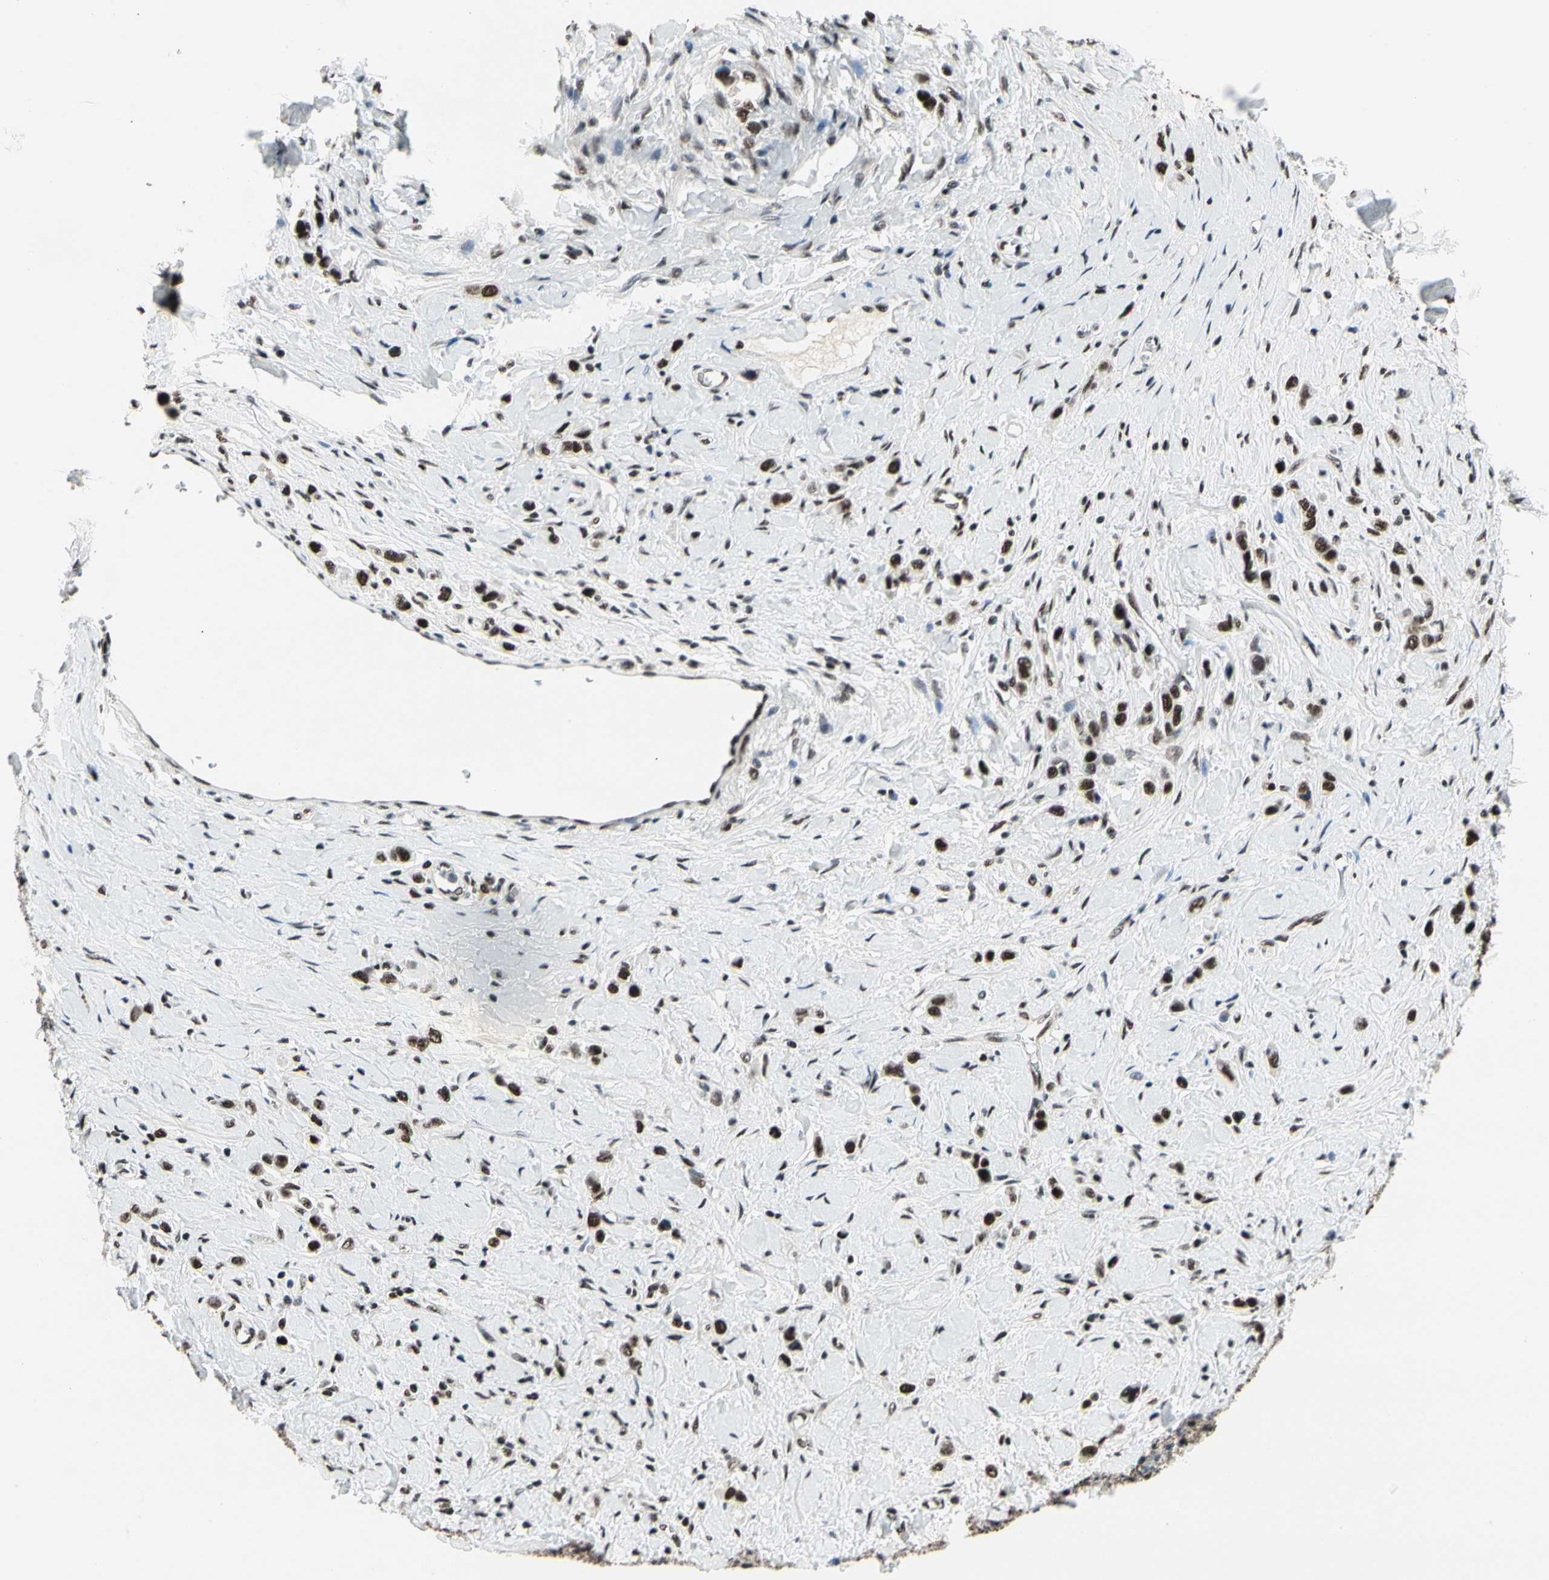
{"staining": {"intensity": "strong", "quantity": ">75%", "location": "nuclear"}, "tissue": "stomach cancer", "cell_type": "Tumor cells", "image_type": "cancer", "snomed": [{"axis": "morphology", "description": "Normal tissue, NOS"}, {"axis": "morphology", "description": "Adenocarcinoma, NOS"}, {"axis": "topography", "description": "Stomach, upper"}, {"axis": "topography", "description": "Stomach"}], "caption": "Protein expression analysis of human stomach cancer (adenocarcinoma) reveals strong nuclear expression in about >75% of tumor cells.", "gene": "SRSF11", "patient": {"sex": "female", "age": 65}}